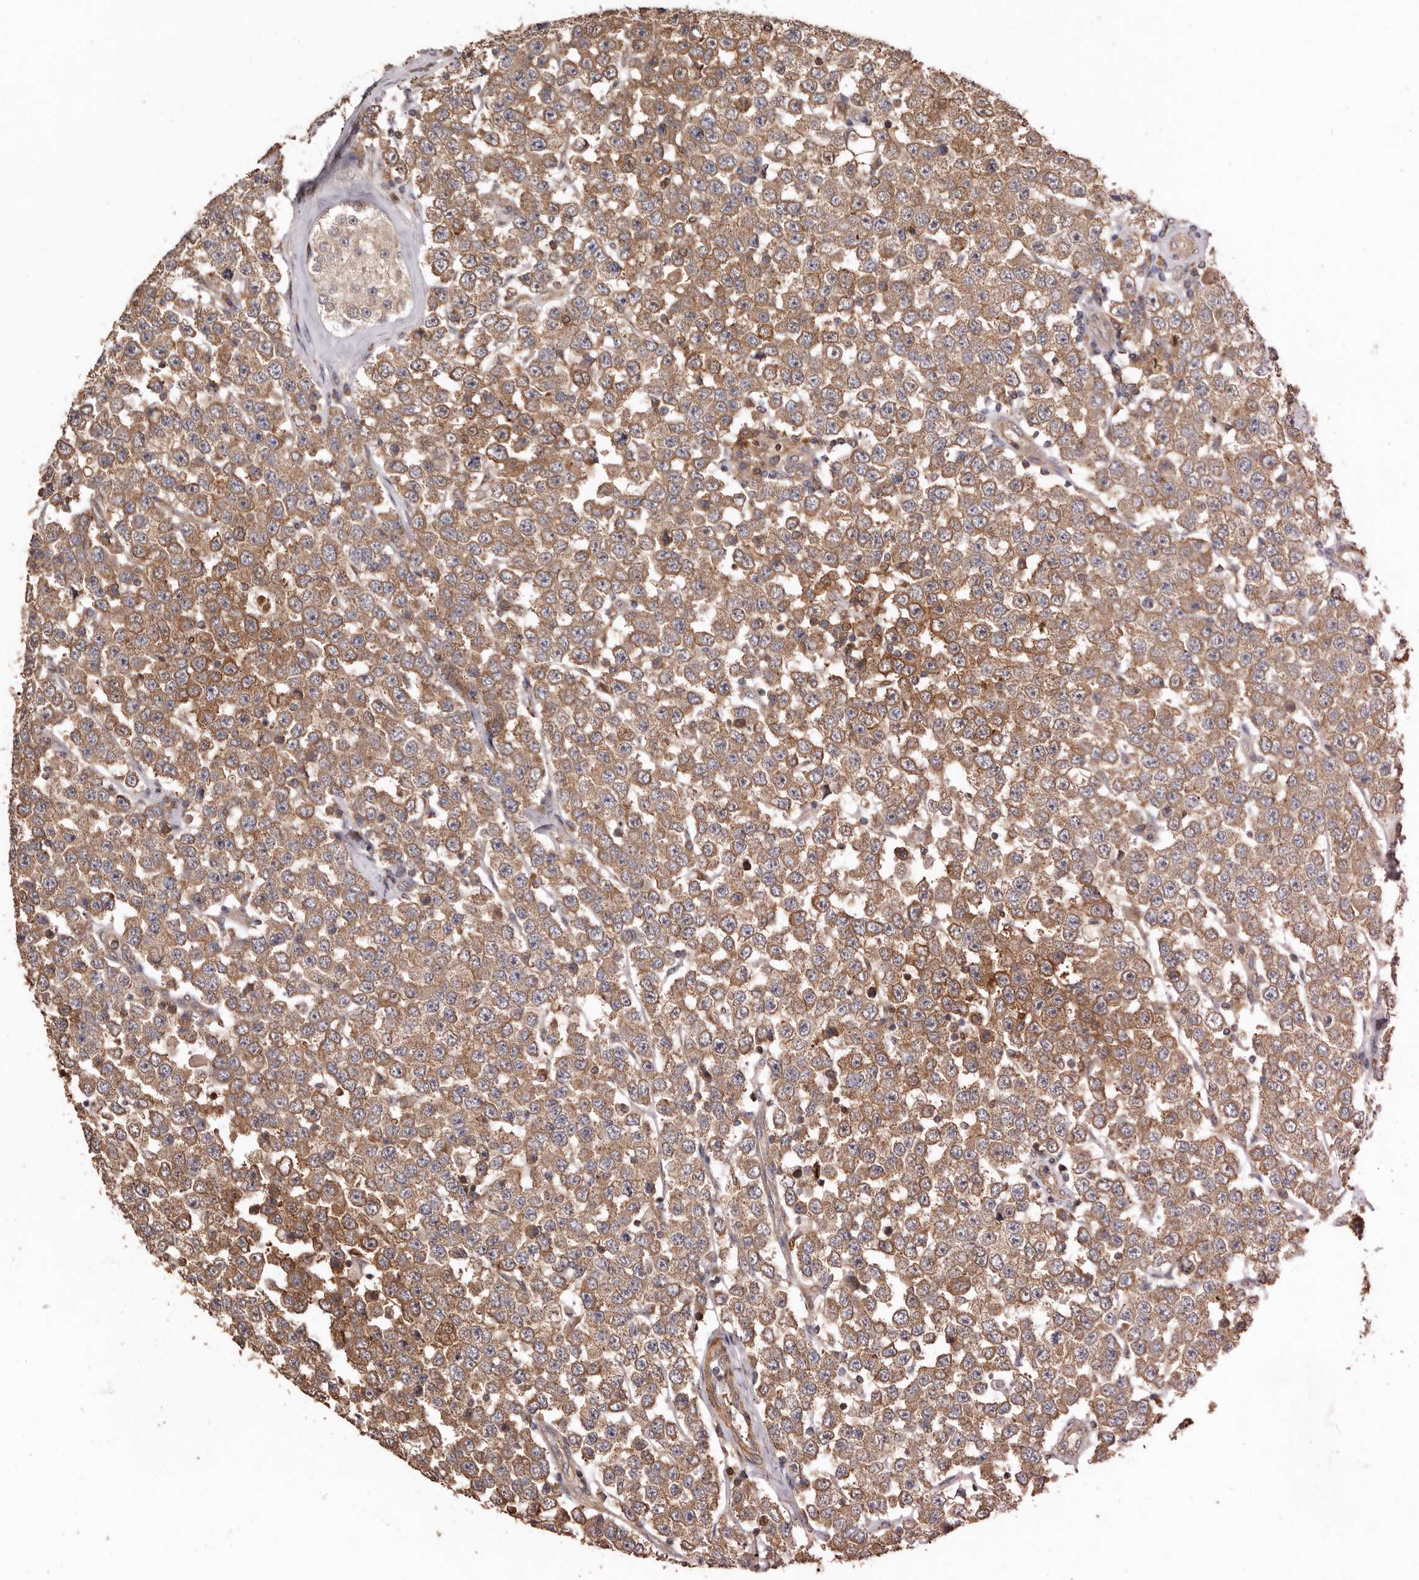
{"staining": {"intensity": "moderate", "quantity": ">75%", "location": "cytoplasmic/membranous"}, "tissue": "testis cancer", "cell_type": "Tumor cells", "image_type": "cancer", "snomed": [{"axis": "morphology", "description": "Seminoma, NOS"}, {"axis": "topography", "description": "Testis"}], "caption": "Human testis seminoma stained for a protein (brown) demonstrates moderate cytoplasmic/membranous positive expression in about >75% of tumor cells.", "gene": "COQ8B", "patient": {"sex": "male", "age": 28}}